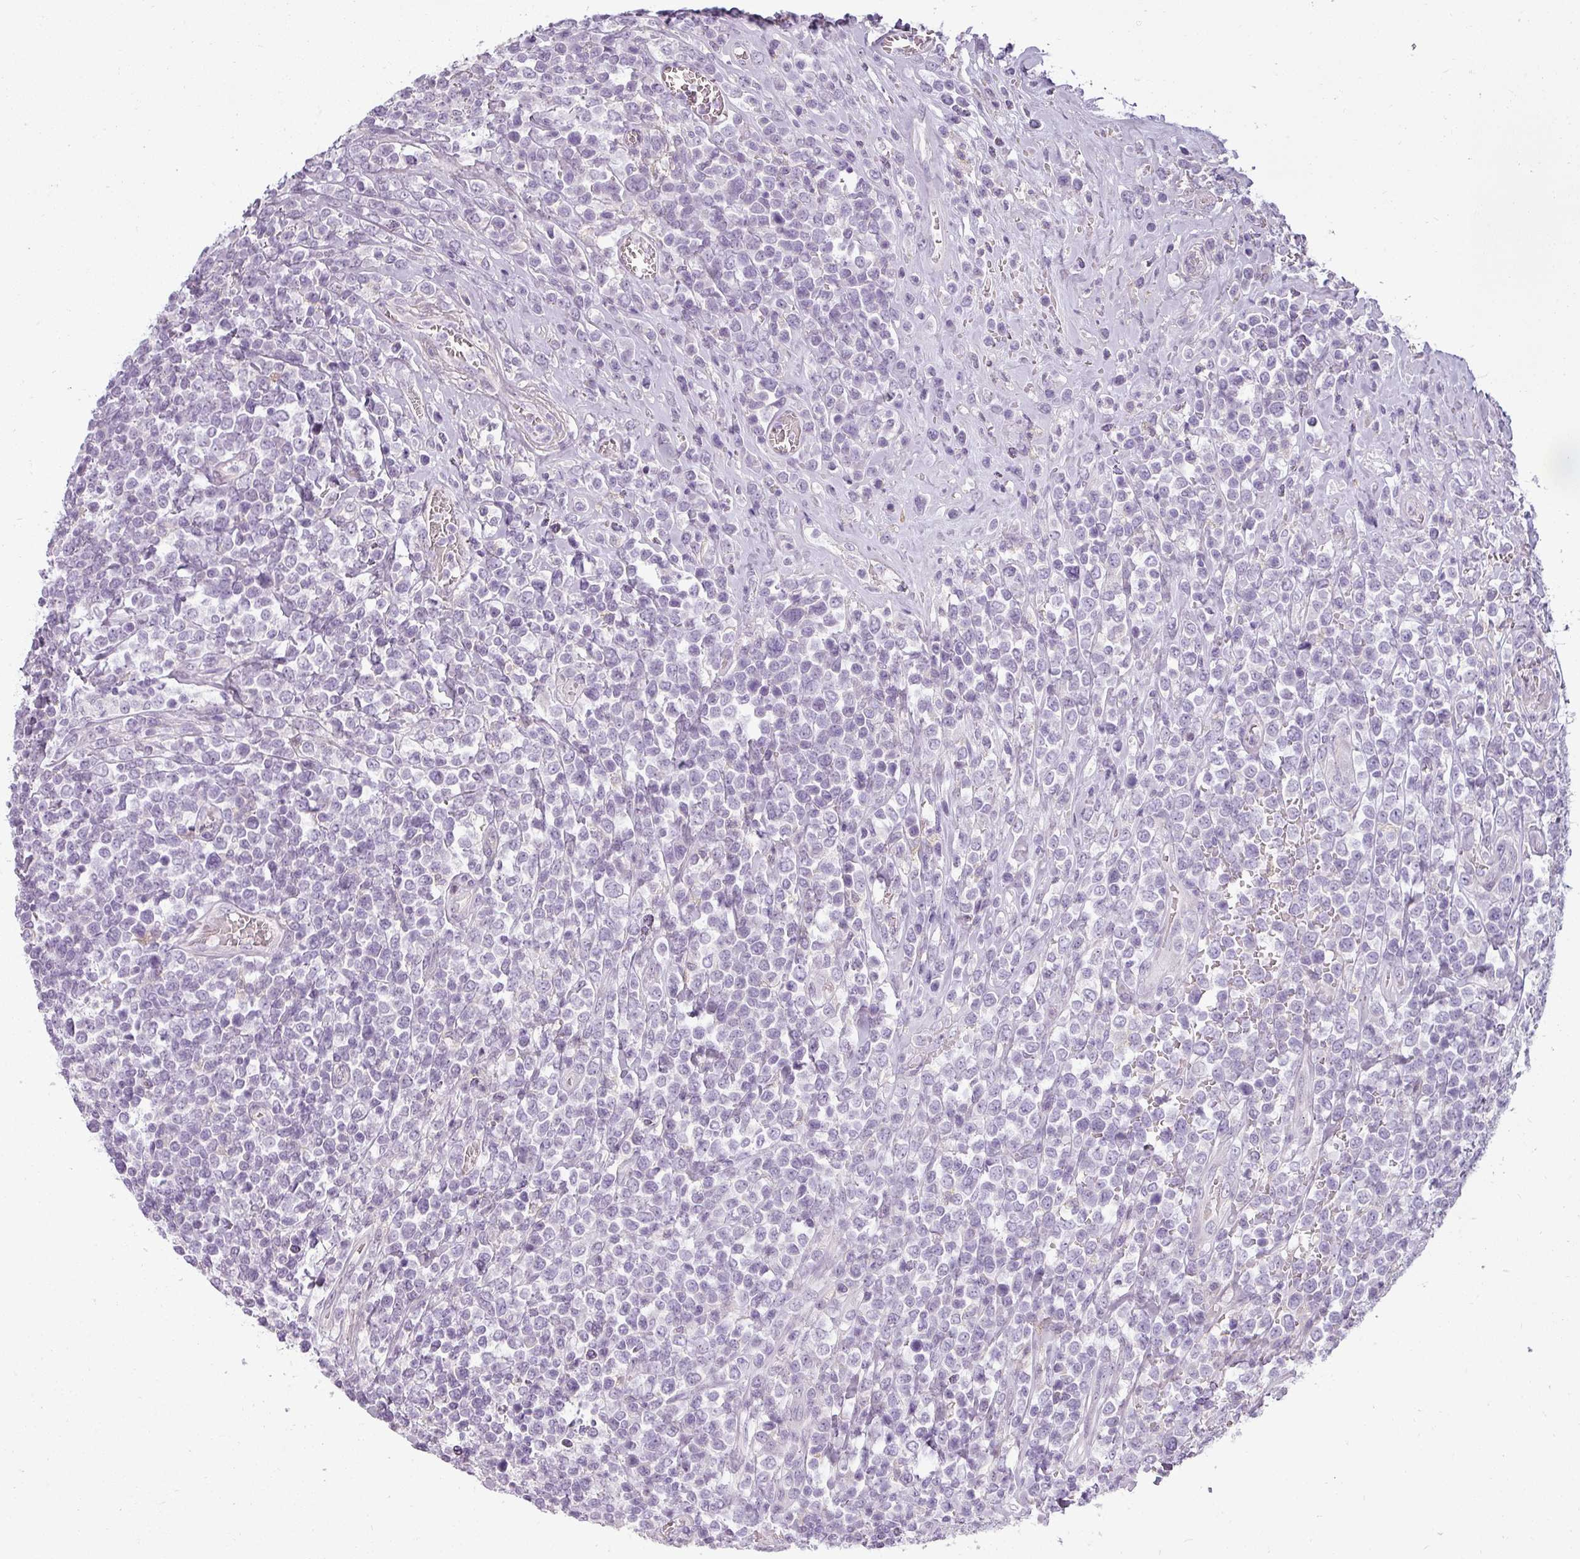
{"staining": {"intensity": "negative", "quantity": "none", "location": "none"}, "tissue": "lymphoma", "cell_type": "Tumor cells", "image_type": "cancer", "snomed": [{"axis": "morphology", "description": "Malignant lymphoma, non-Hodgkin's type, High grade"}, {"axis": "topography", "description": "Soft tissue"}], "caption": "Immunohistochemical staining of lymphoma demonstrates no significant positivity in tumor cells. (Brightfield microscopy of DAB immunohistochemistry (IHC) at high magnification).", "gene": "ASB1", "patient": {"sex": "female", "age": 56}}